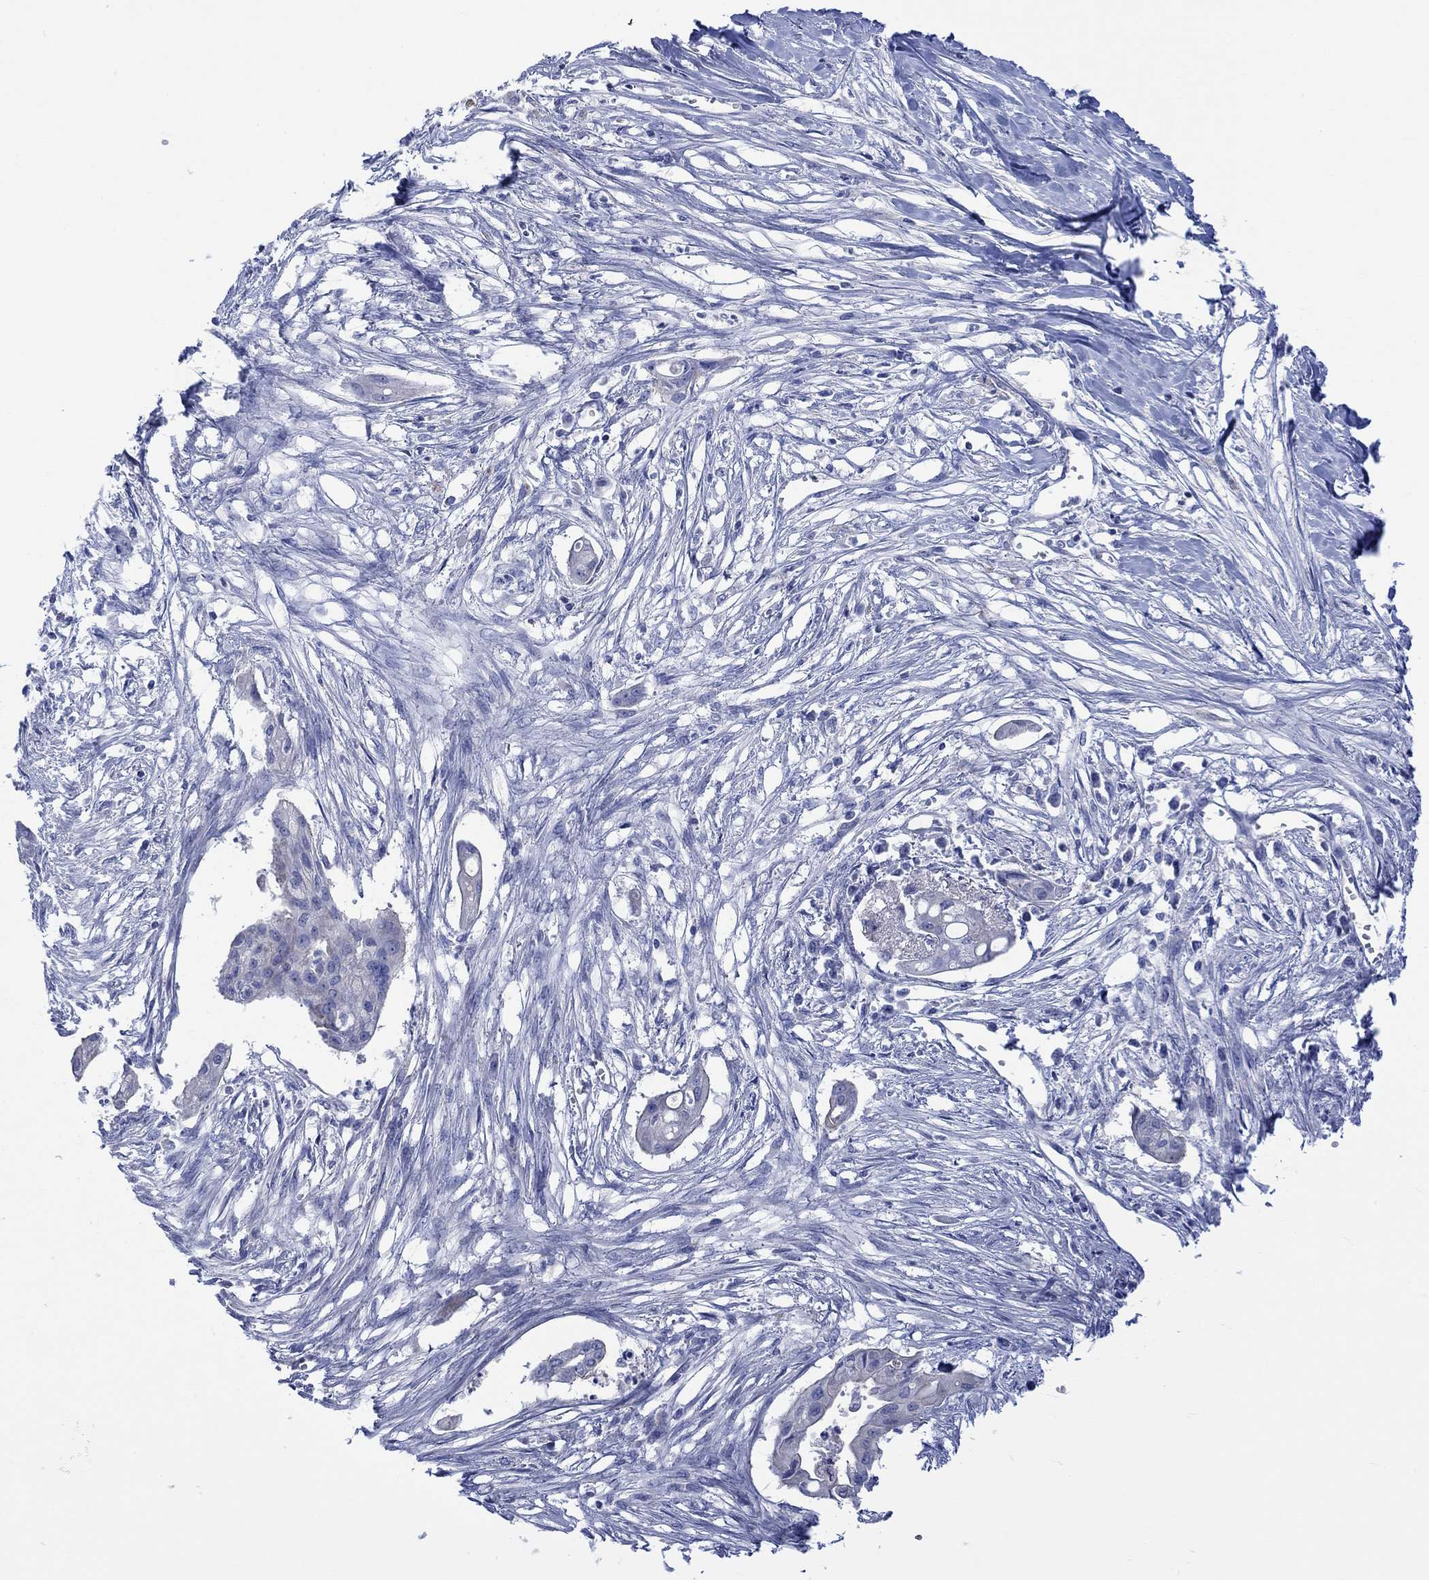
{"staining": {"intensity": "weak", "quantity": "<25%", "location": "cytoplasmic/membranous"}, "tissue": "pancreatic cancer", "cell_type": "Tumor cells", "image_type": "cancer", "snomed": [{"axis": "morphology", "description": "Normal tissue, NOS"}, {"axis": "morphology", "description": "Adenocarcinoma, NOS"}, {"axis": "topography", "description": "Pancreas"}], "caption": "This is an IHC photomicrograph of pancreatic cancer. There is no expression in tumor cells.", "gene": "AGRP", "patient": {"sex": "female", "age": 58}}